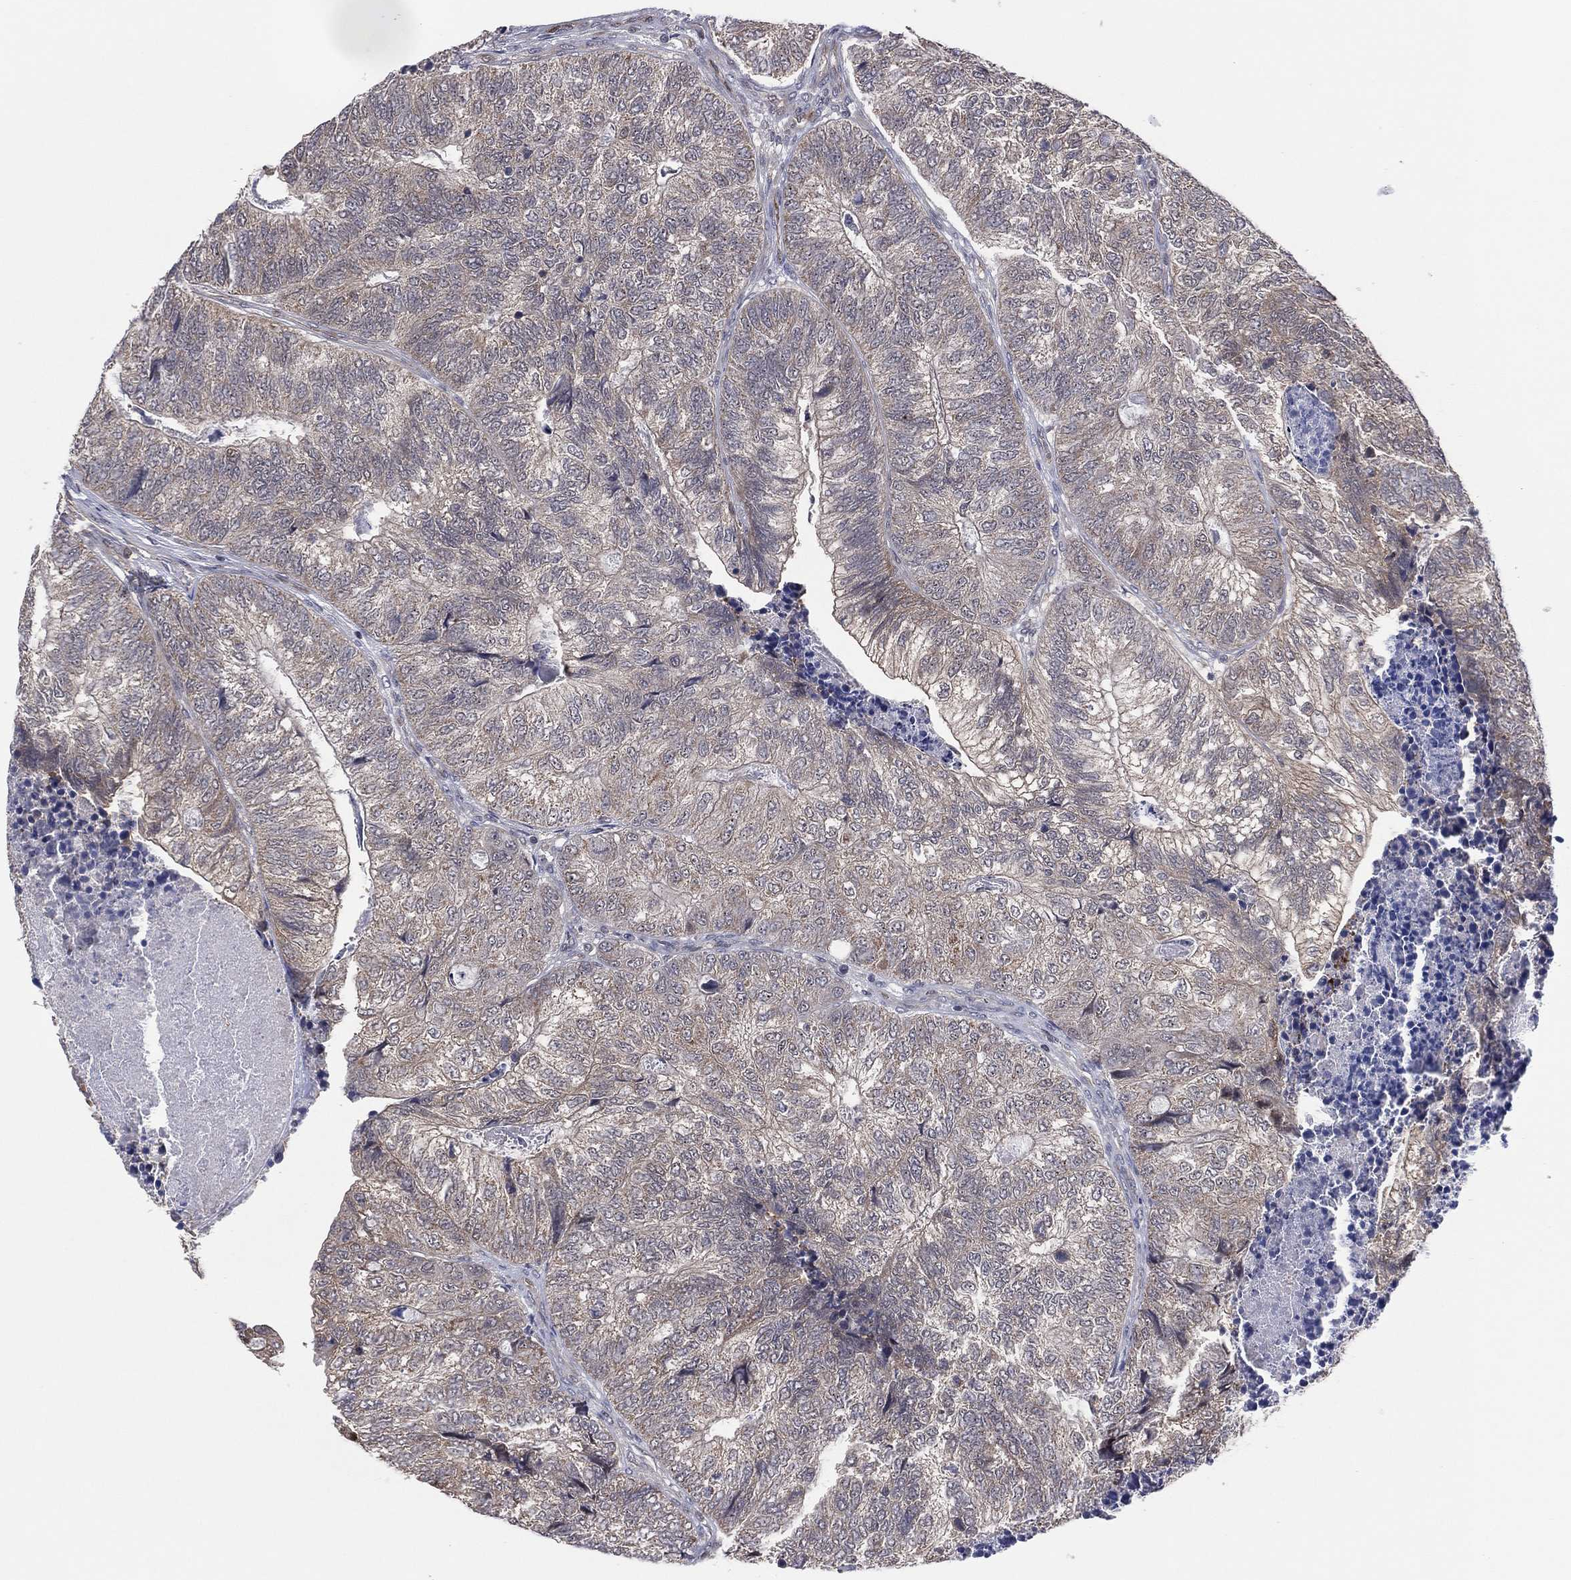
{"staining": {"intensity": "negative", "quantity": "none", "location": "none"}, "tissue": "colorectal cancer", "cell_type": "Tumor cells", "image_type": "cancer", "snomed": [{"axis": "morphology", "description": "Adenocarcinoma, NOS"}, {"axis": "topography", "description": "Colon"}], "caption": "DAB (3,3'-diaminobenzidine) immunohistochemical staining of colorectal cancer (adenocarcinoma) exhibits no significant expression in tumor cells. (DAB immunohistochemistry (IHC), high magnification).", "gene": "SNCG", "patient": {"sex": "female", "age": 67}}